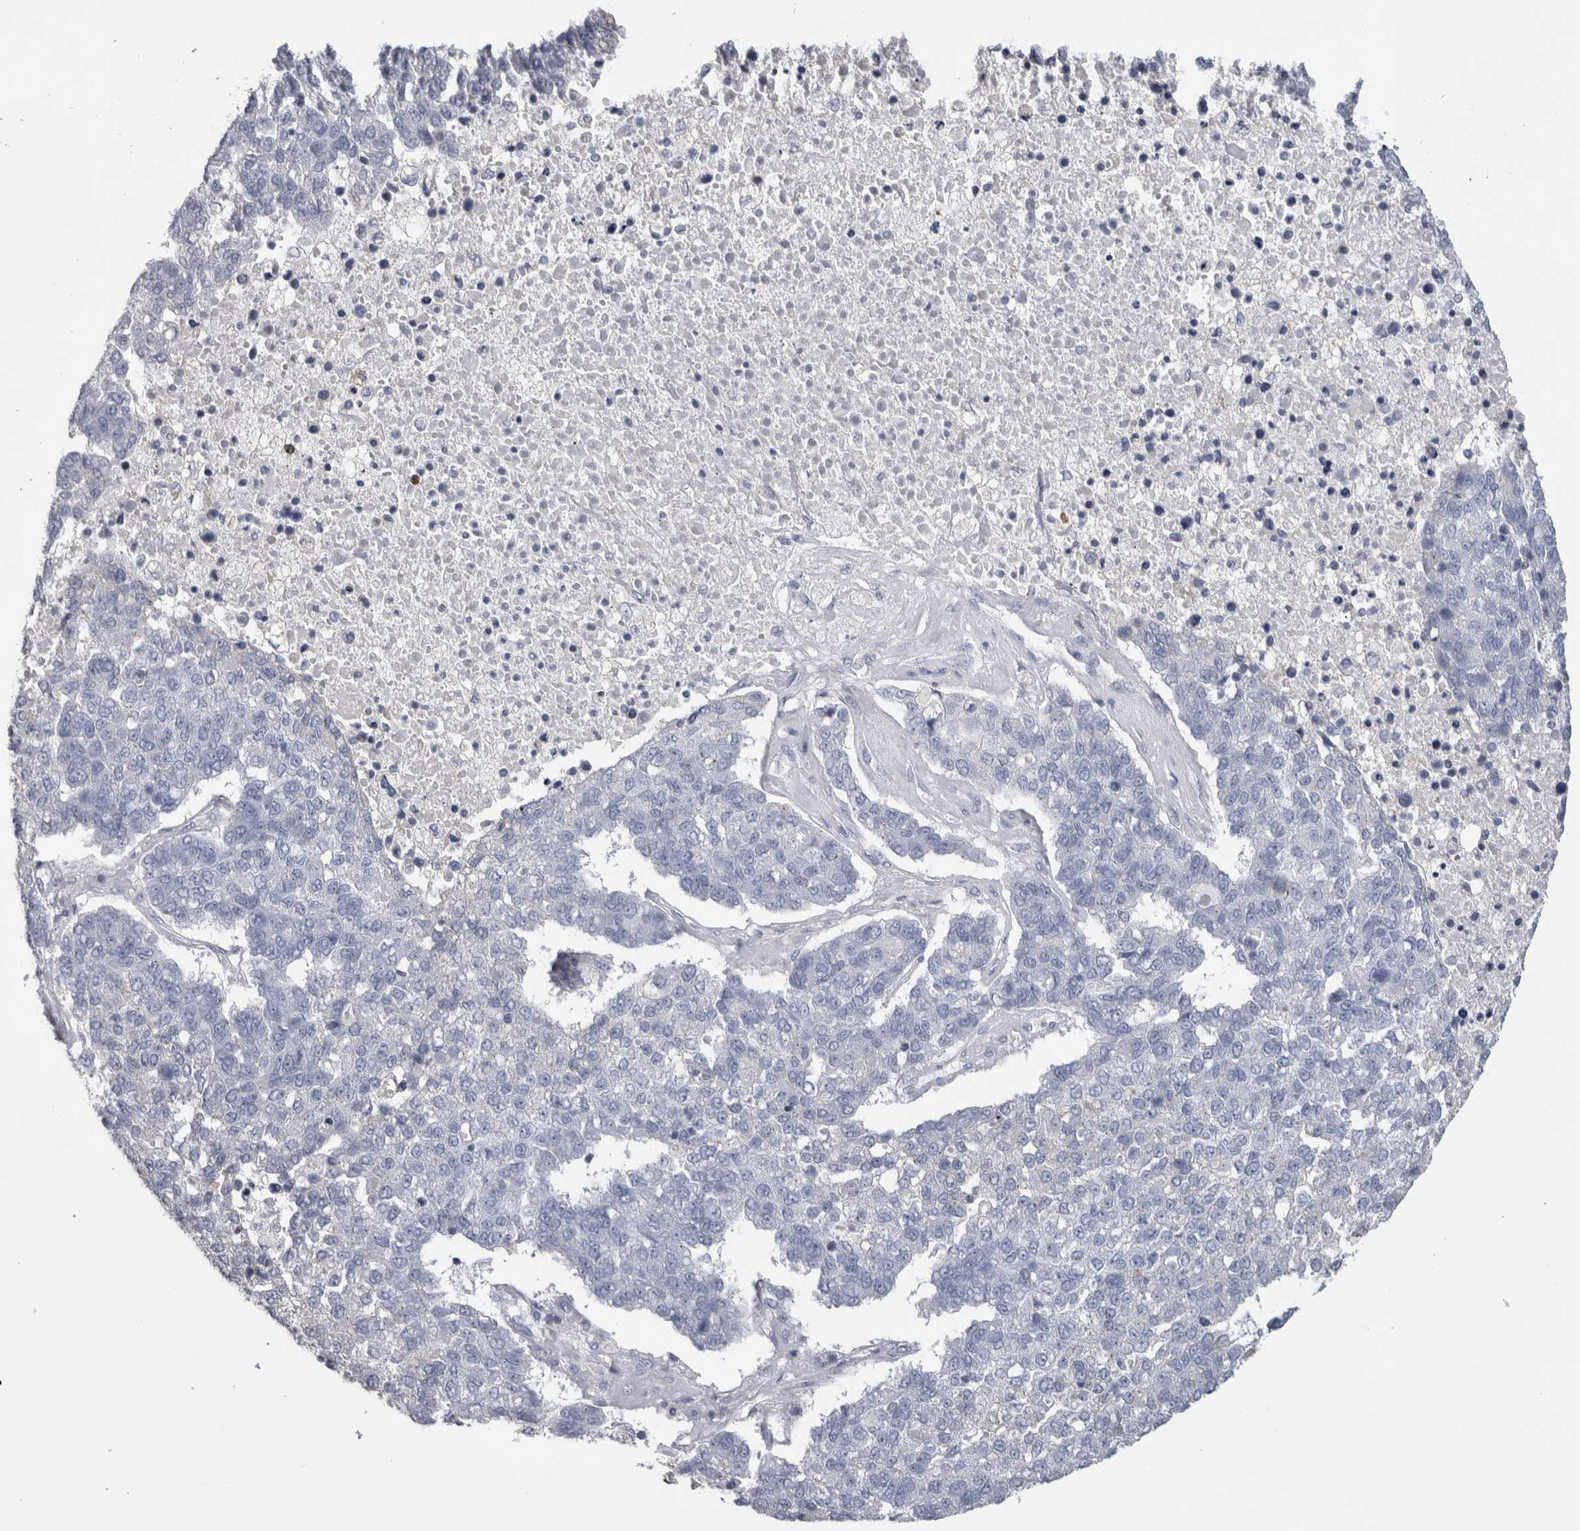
{"staining": {"intensity": "negative", "quantity": "none", "location": "none"}, "tissue": "pancreatic cancer", "cell_type": "Tumor cells", "image_type": "cancer", "snomed": [{"axis": "morphology", "description": "Adenocarcinoma, NOS"}, {"axis": "topography", "description": "Pancreas"}], "caption": "Tumor cells are negative for brown protein staining in adenocarcinoma (pancreatic).", "gene": "IL33", "patient": {"sex": "female", "age": 61}}